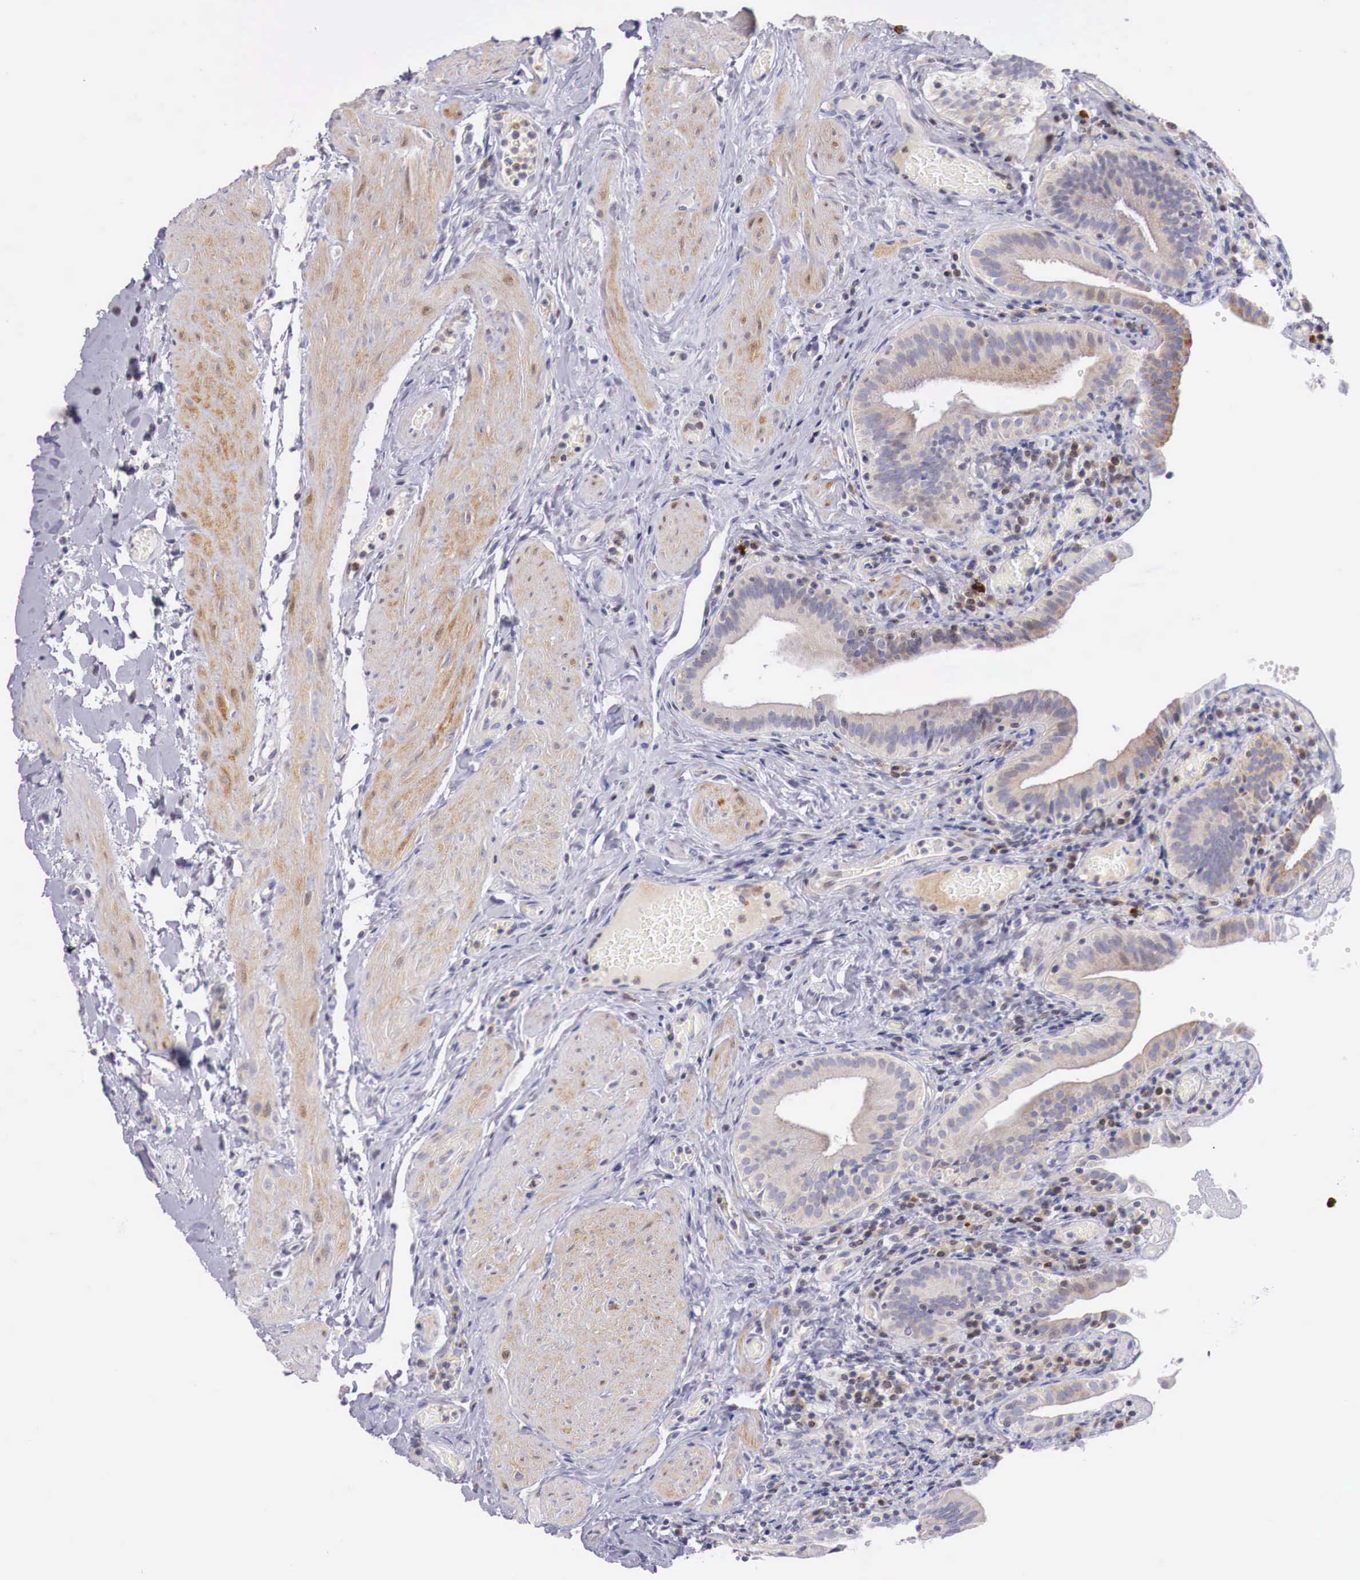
{"staining": {"intensity": "moderate", "quantity": ">75%", "location": "cytoplasmic/membranous"}, "tissue": "gallbladder", "cell_type": "Glandular cells", "image_type": "normal", "snomed": [{"axis": "morphology", "description": "Normal tissue, NOS"}, {"axis": "topography", "description": "Gallbladder"}], "caption": "Normal gallbladder reveals moderate cytoplasmic/membranous expression in approximately >75% of glandular cells, visualized by immunohistochemistry.", "gene": "CLCN5", "patient": {"sex": "female", "age": 76}}